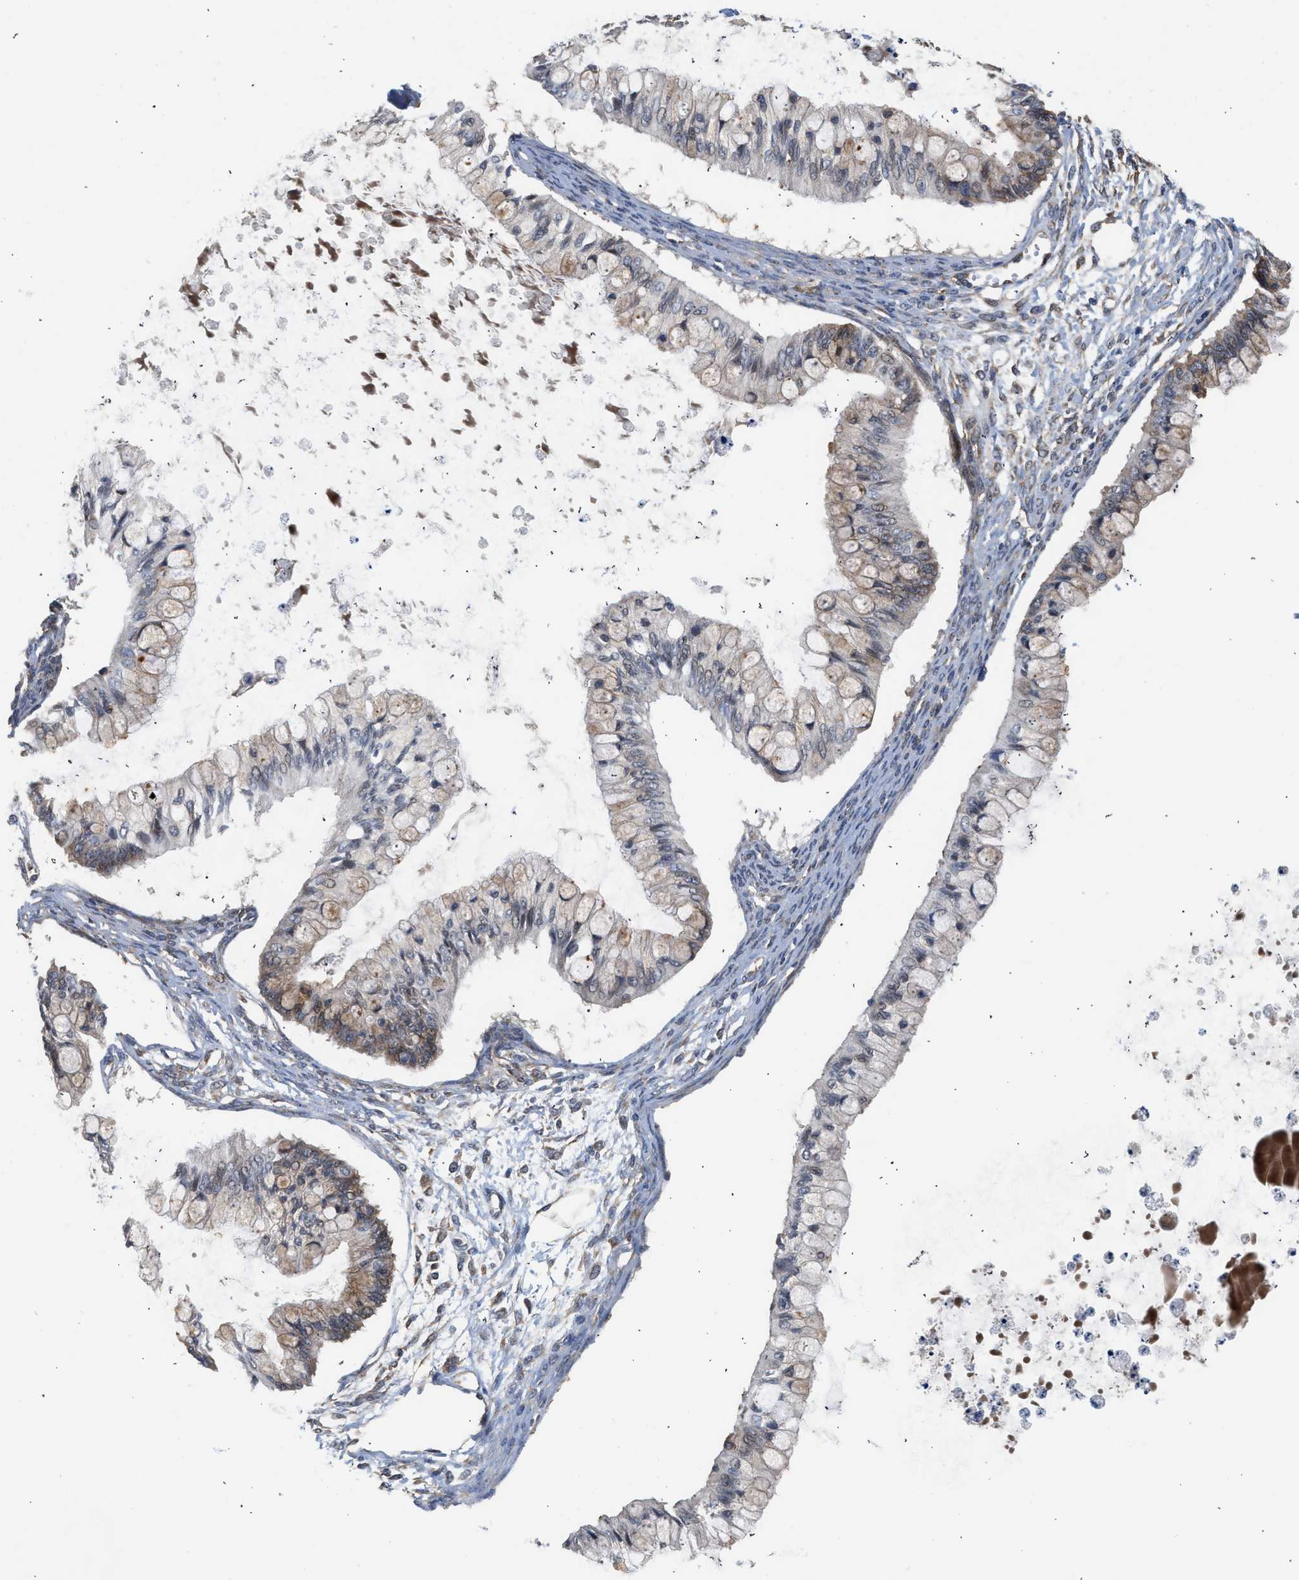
{"staining": {"intensity": "moderate", "quantity": "<25%", "location": "cytoplasmic/membranous"}, "tissue": "ovarian cancer", "cell_type": "Tumor cells", "image_type": "cancer", "snomed": [{"axis": "morphology", "description": "Cystadenocarcinoma, mucinous, NOS"}, {"axis": "topography", "description": "Ovary"}], "caption": "Protein staining exhibits moderate cytoplasmic/membranous staining in approximately <25% of tumor cells in mucinous cystadenocarcinoma (ovarian).", "gene": "POLG2", "patient": {"sex": "female", "age": 57}}